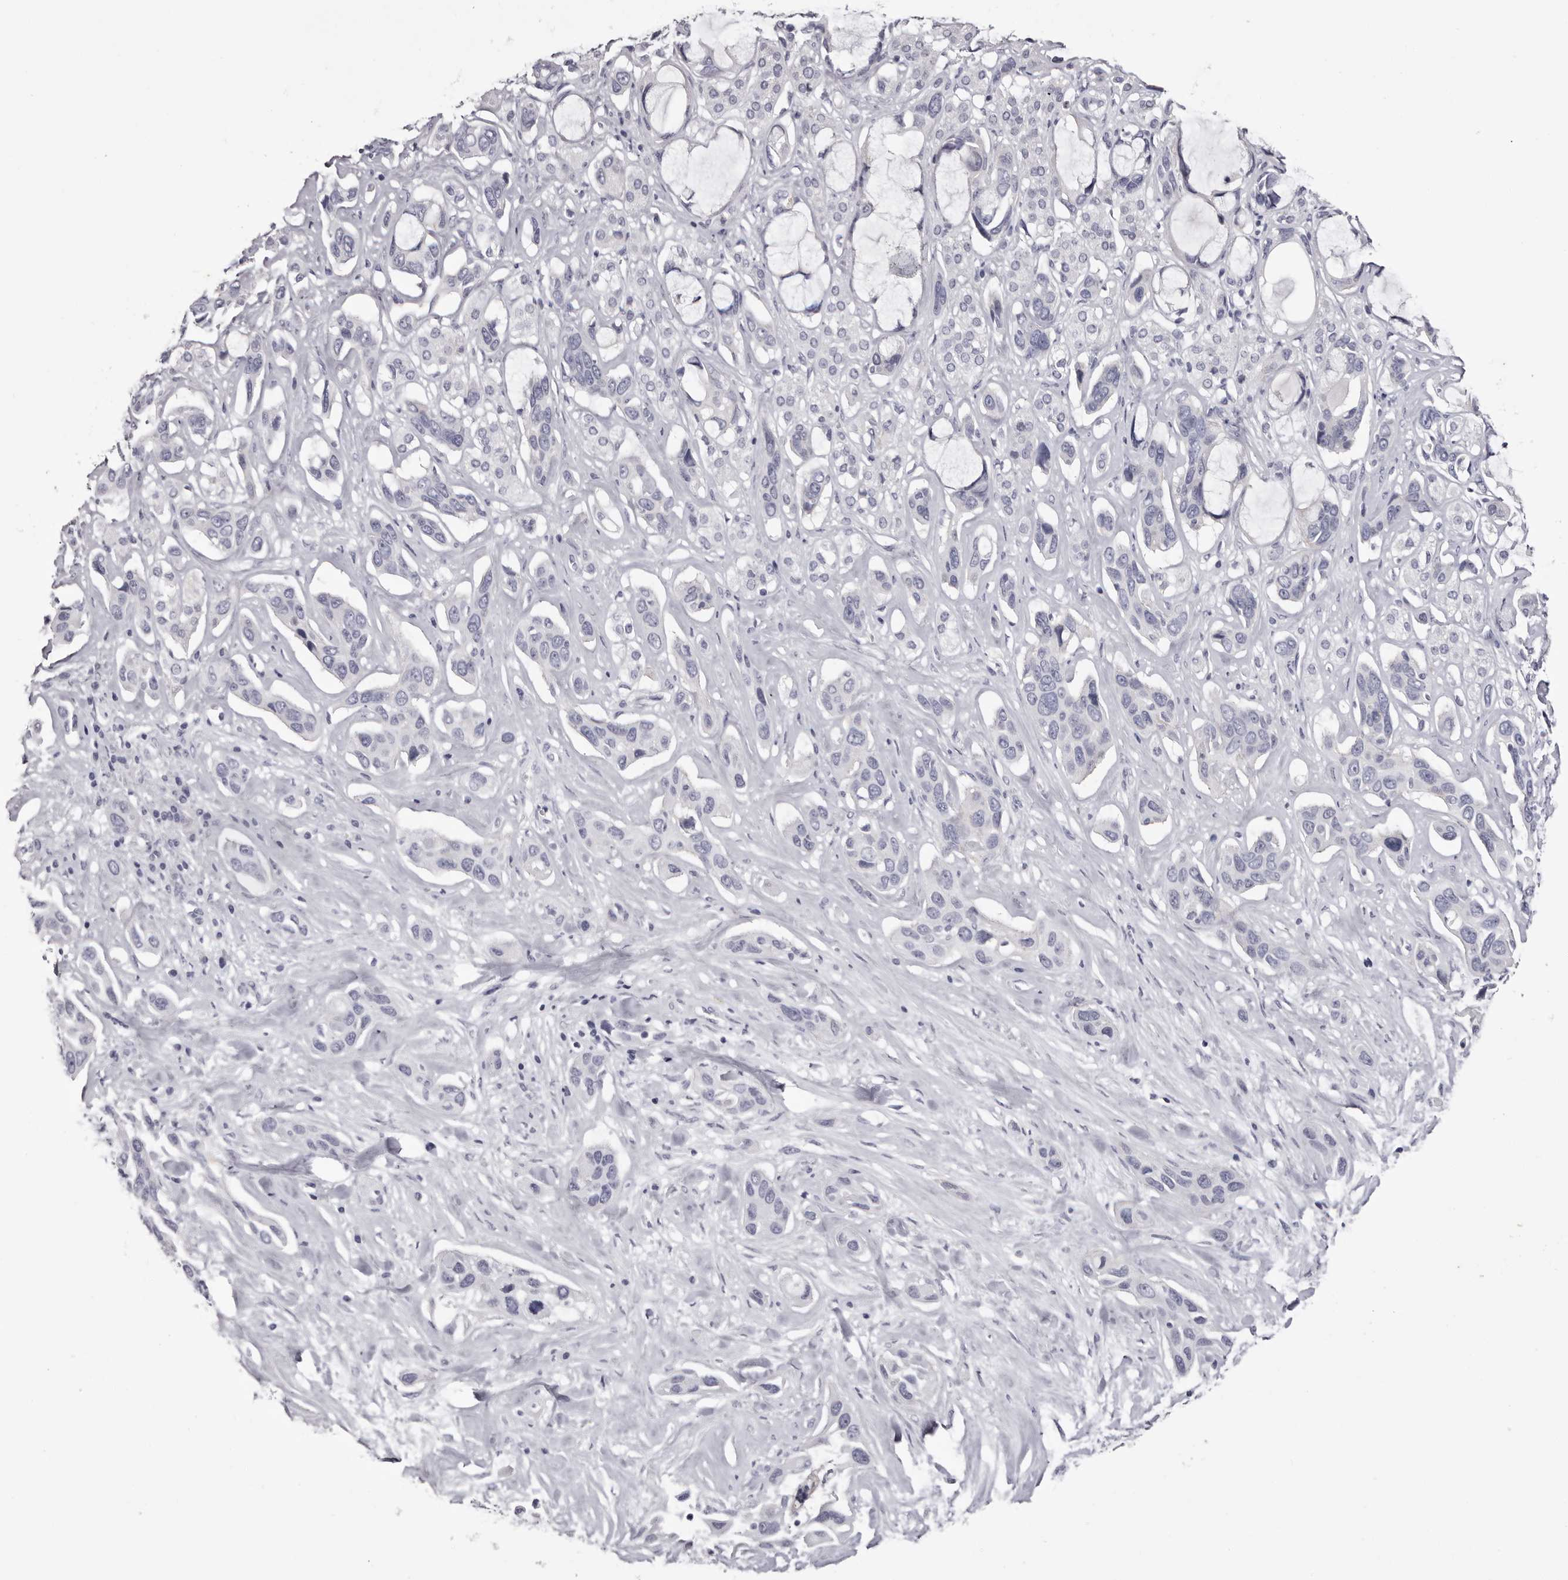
{"staining": {"intensity": "negative", "quantity": "none", "location": "none"}, "tissue": "pancreatic cancer", "cell_type": "Tumor cells", "image_type": "cancer", "snomed": [{"axis": "morphology", "description": "Adenocarcinoma, NOS"}, {"axis": "topography", "description": "Pancreas"}], "caption": "High power microscopy image of an immunohistochemistry histopathology image of pancreatic adenocarcinoma, revealing no significant positivity in tumor cells.", "gene": "CA6", "patient": {"sex": "female", "age": 60}}